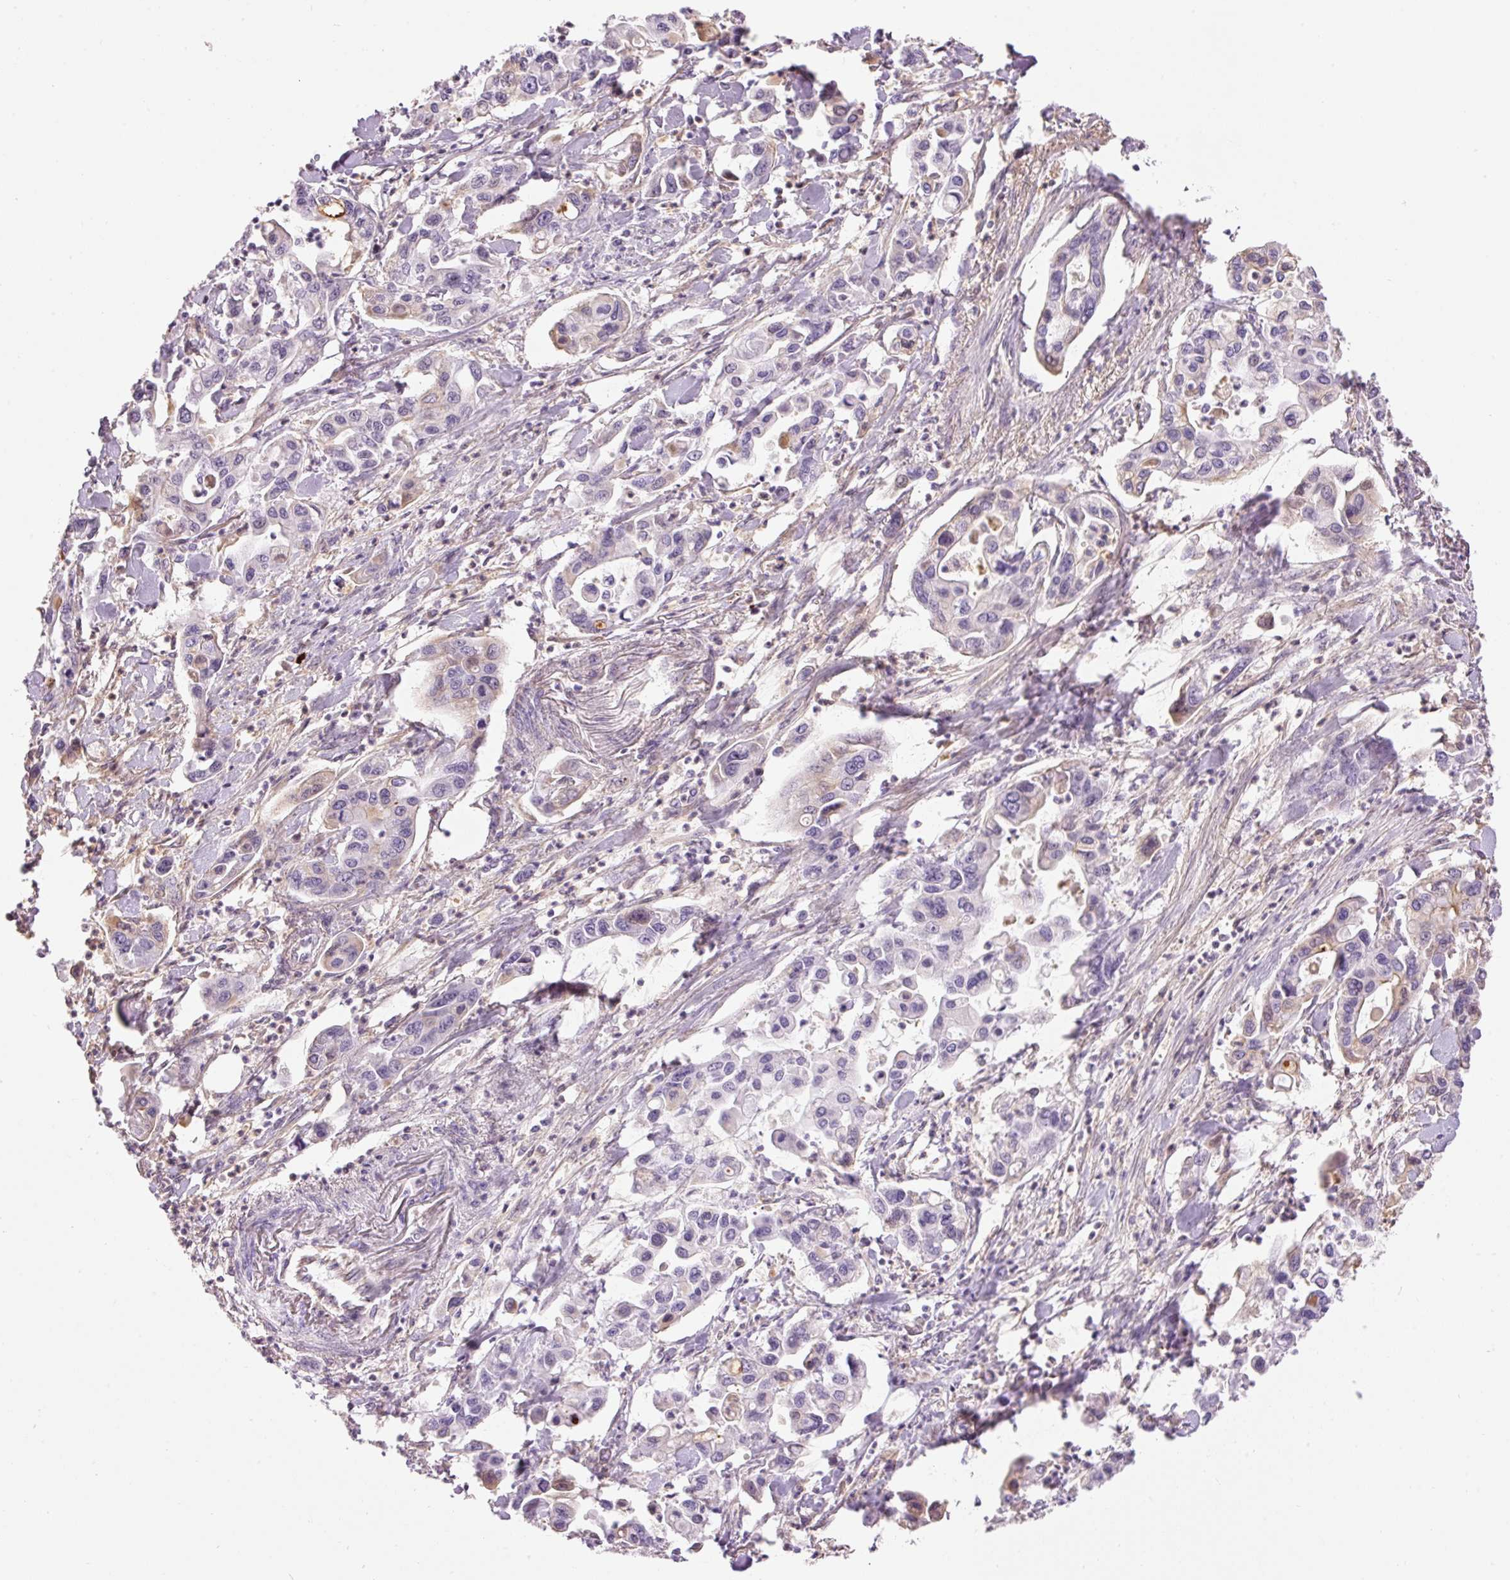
{"staining": {"intensity": "weak", "quantity": "<25%", "location": "cytoplasmic/membranous"}, "tissue": "pancreatic cancer", "cell_type": "Tumor cells", "image_type": "cancer", "snomed": [{"axis": "morphology", "description": "Adenocarcinoma, NOS"}, {"axis": "topography", "description": "Pancreas"}], "caption": "This is a photomicrograph of immunohistochemistry (IHC) staining of pancreatic cancer (adenocarcinoma), which shows no positivity in tumor cells.", "gene": "PRPF38B", "patient": {"sex": "male", "age": 62}}